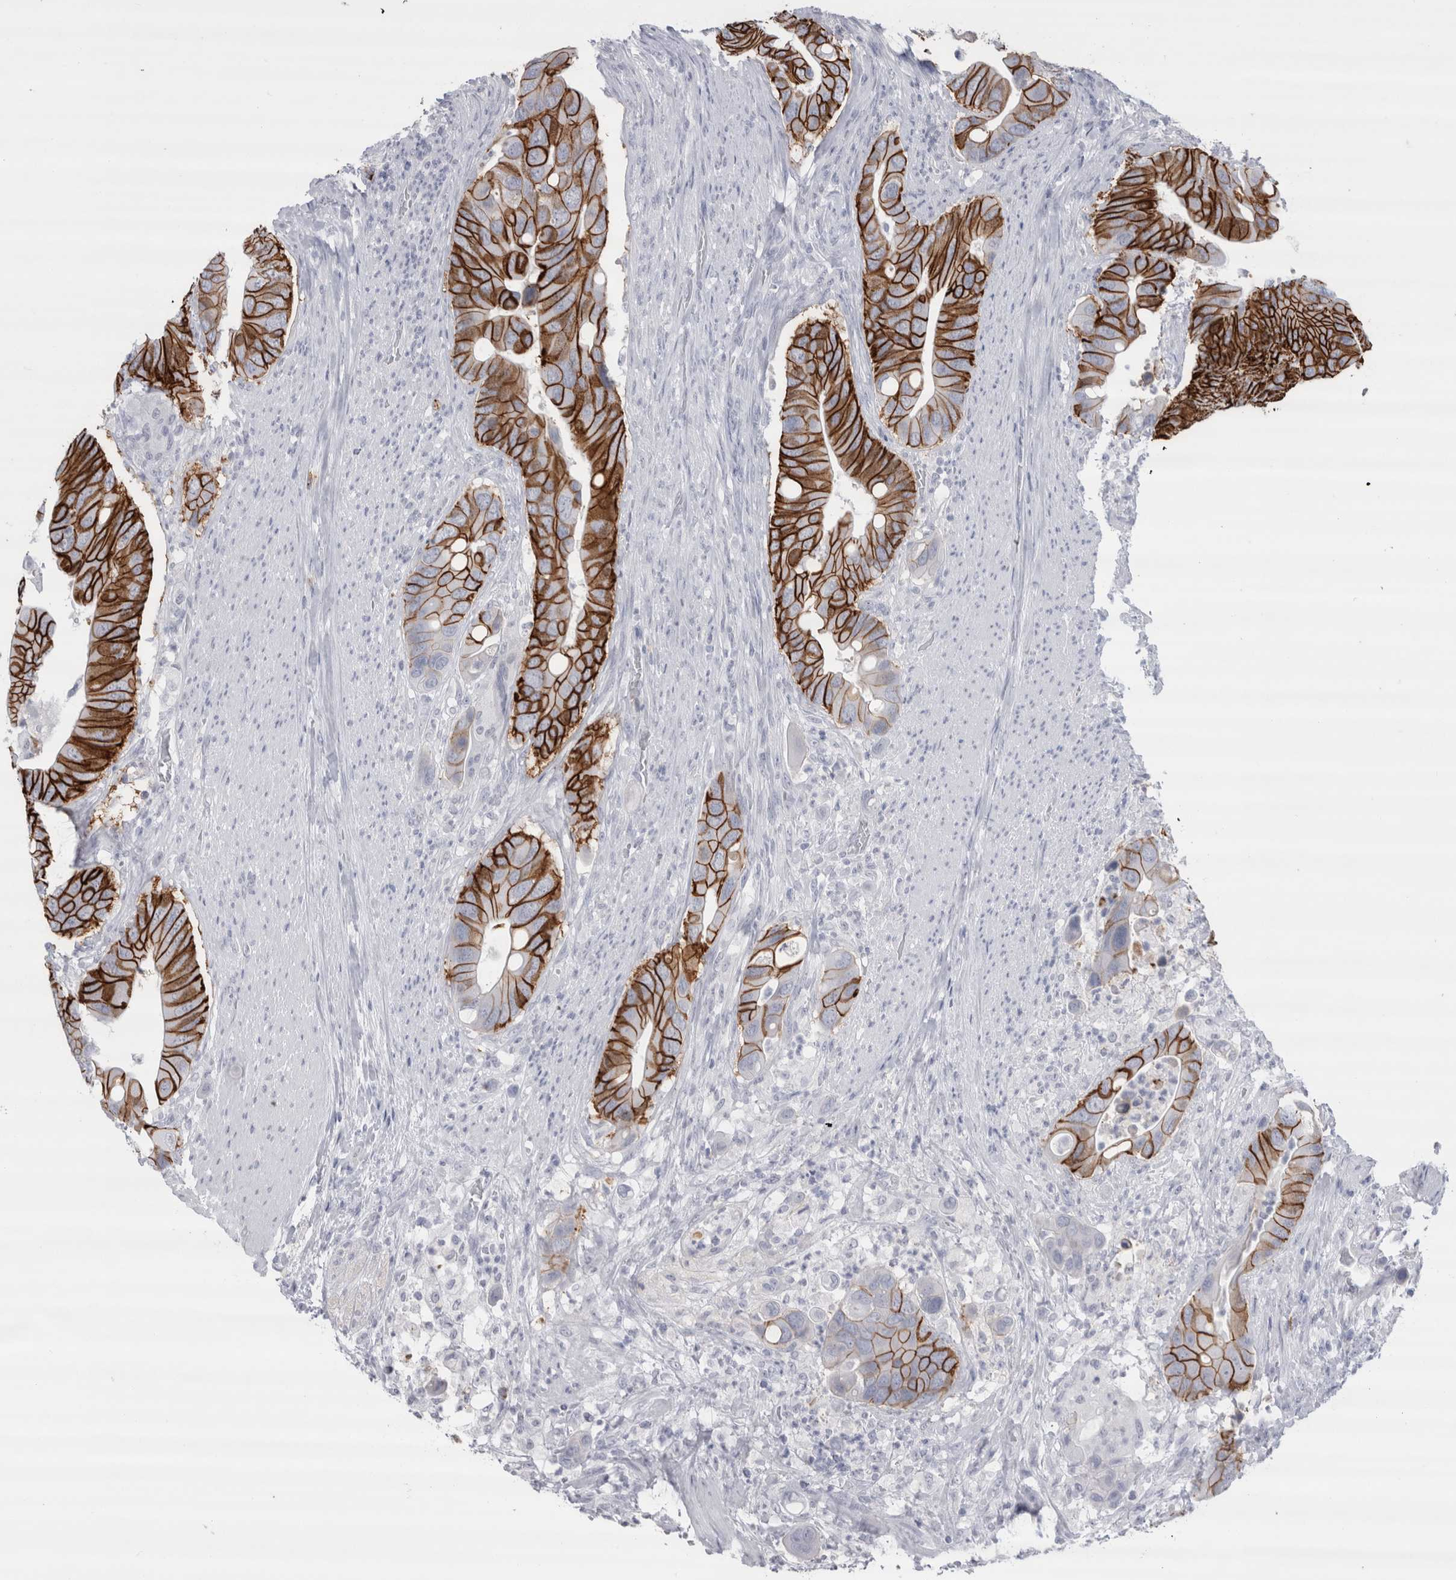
{"staining": {"intensity": "strong", "quantity": ">75%", "location": "cytoplasmic/membranous"}, "tissue": "colorectal cancer", "cell_type": "Tumor cells", "image_type": "cancer", "snomed": [{"axis": "morphology", "description": "Adenocarcinoma, NOS"}, {"axis": "topography", "description": "Rectum"}], "caption": "Immunohistochemistry (IHC) image of neoplastic tissue: colorectal adenocarcinoma stained using immunohistochemistry (IHC) exhibits high levels of strong protein expression localized specifically in the cytoplasmic/membranous of tumor cells, appearing as a cytoplasmic/membranous brown color.", "gene": "CDH17", "patient": {"sex": "female", "age": 57}}